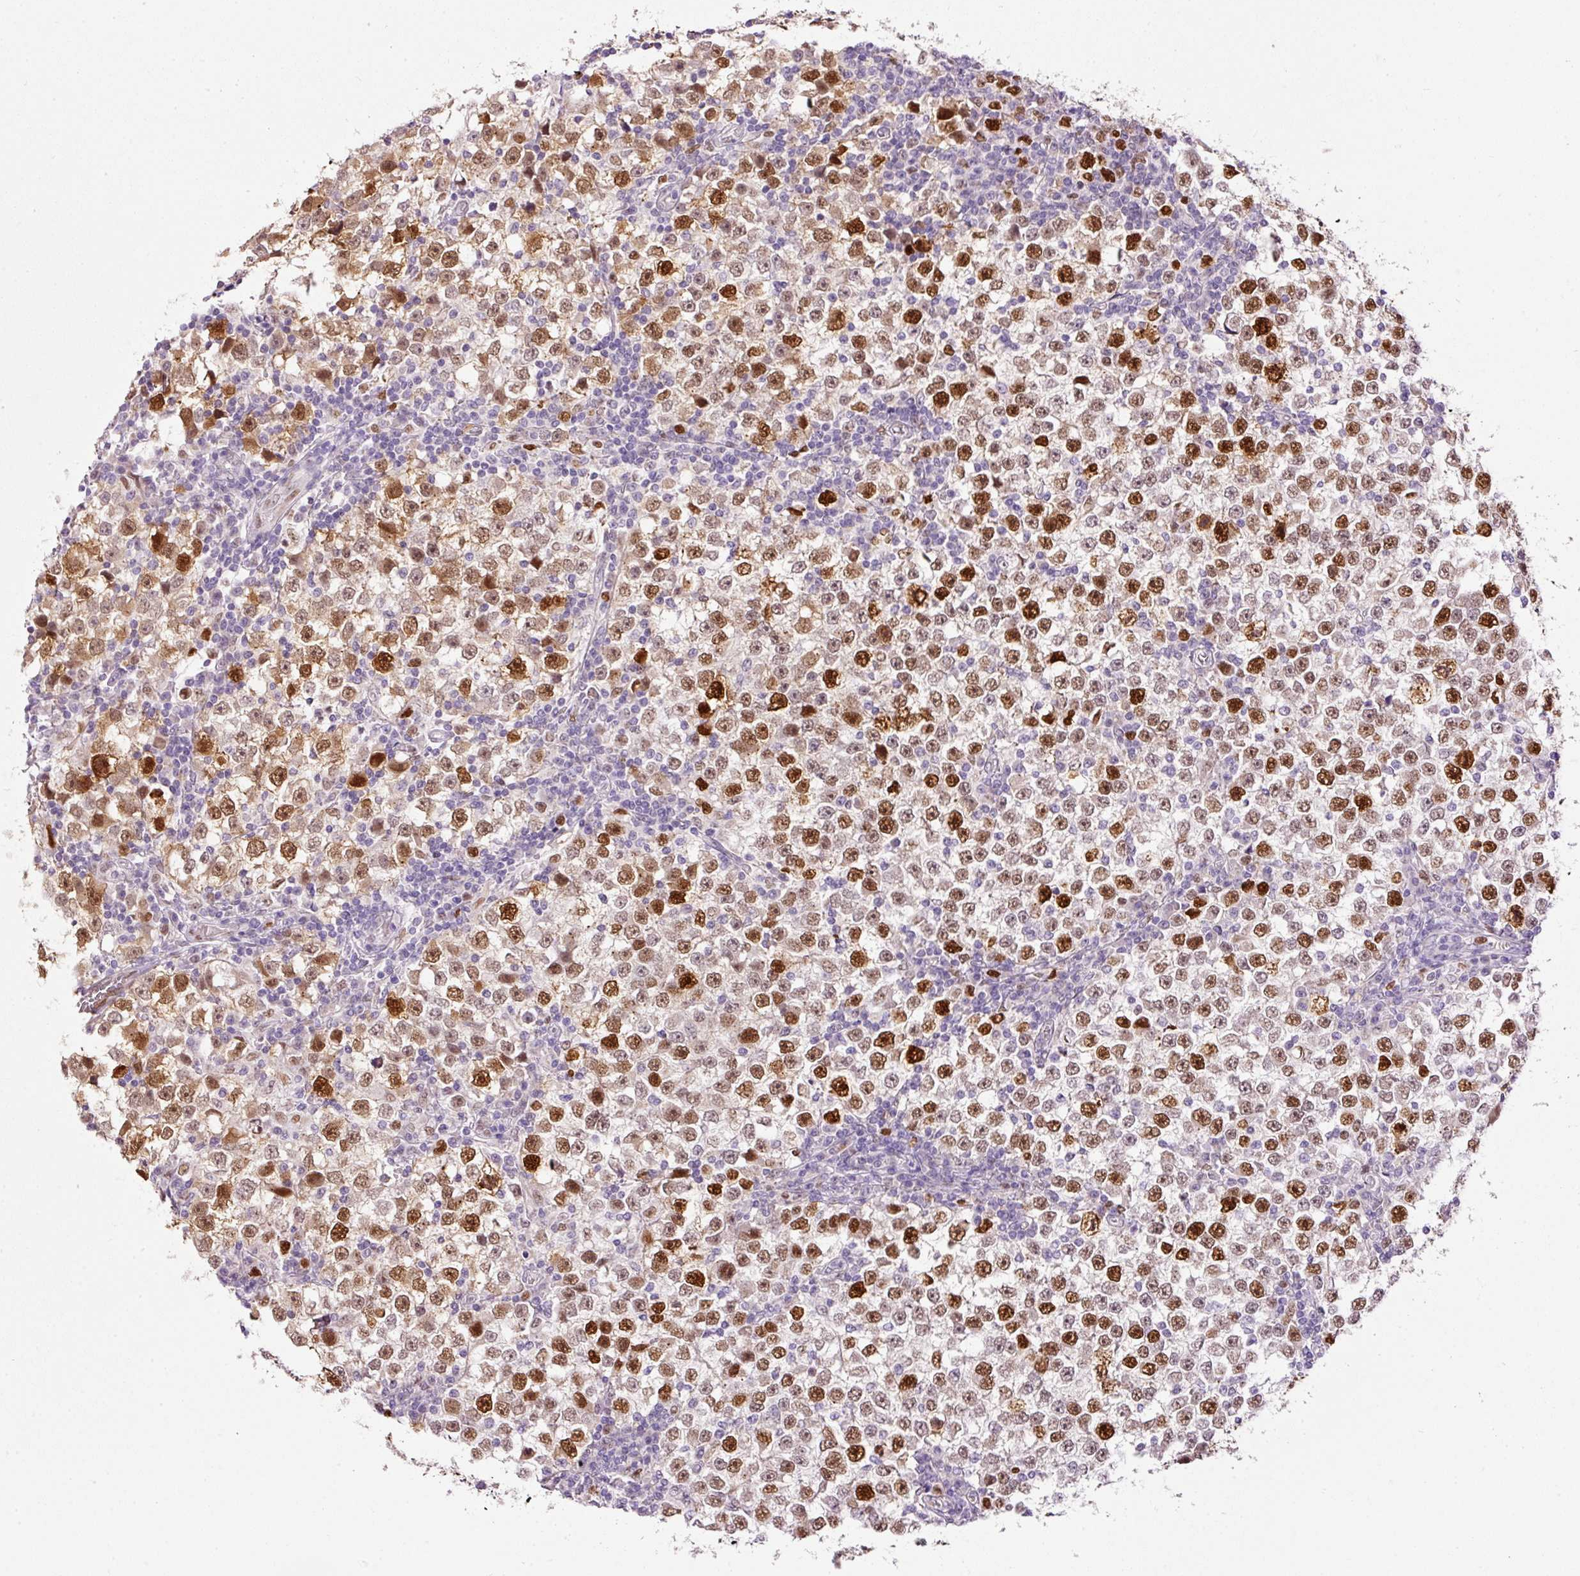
{"staining": {"intensity": "strong", "quantity": ">75%", "location": "nuclear"}, "tissue": "testis cancer", "cell_type": "Tumor cells", "image_type": "cancer", "snomed": [{"axis": "morphology", "description": "Seminoma, NOS"}, {"axis": "topography", "description": "Testis"}], "caption": "IHC image of human seminoma (testis) stained for a protein (brown), which shows high levels of strong nuclear staining in approximately >75% of tumor cells.", "gene": "KPNA2", "patient": {"sex": "male", "age": 65}}